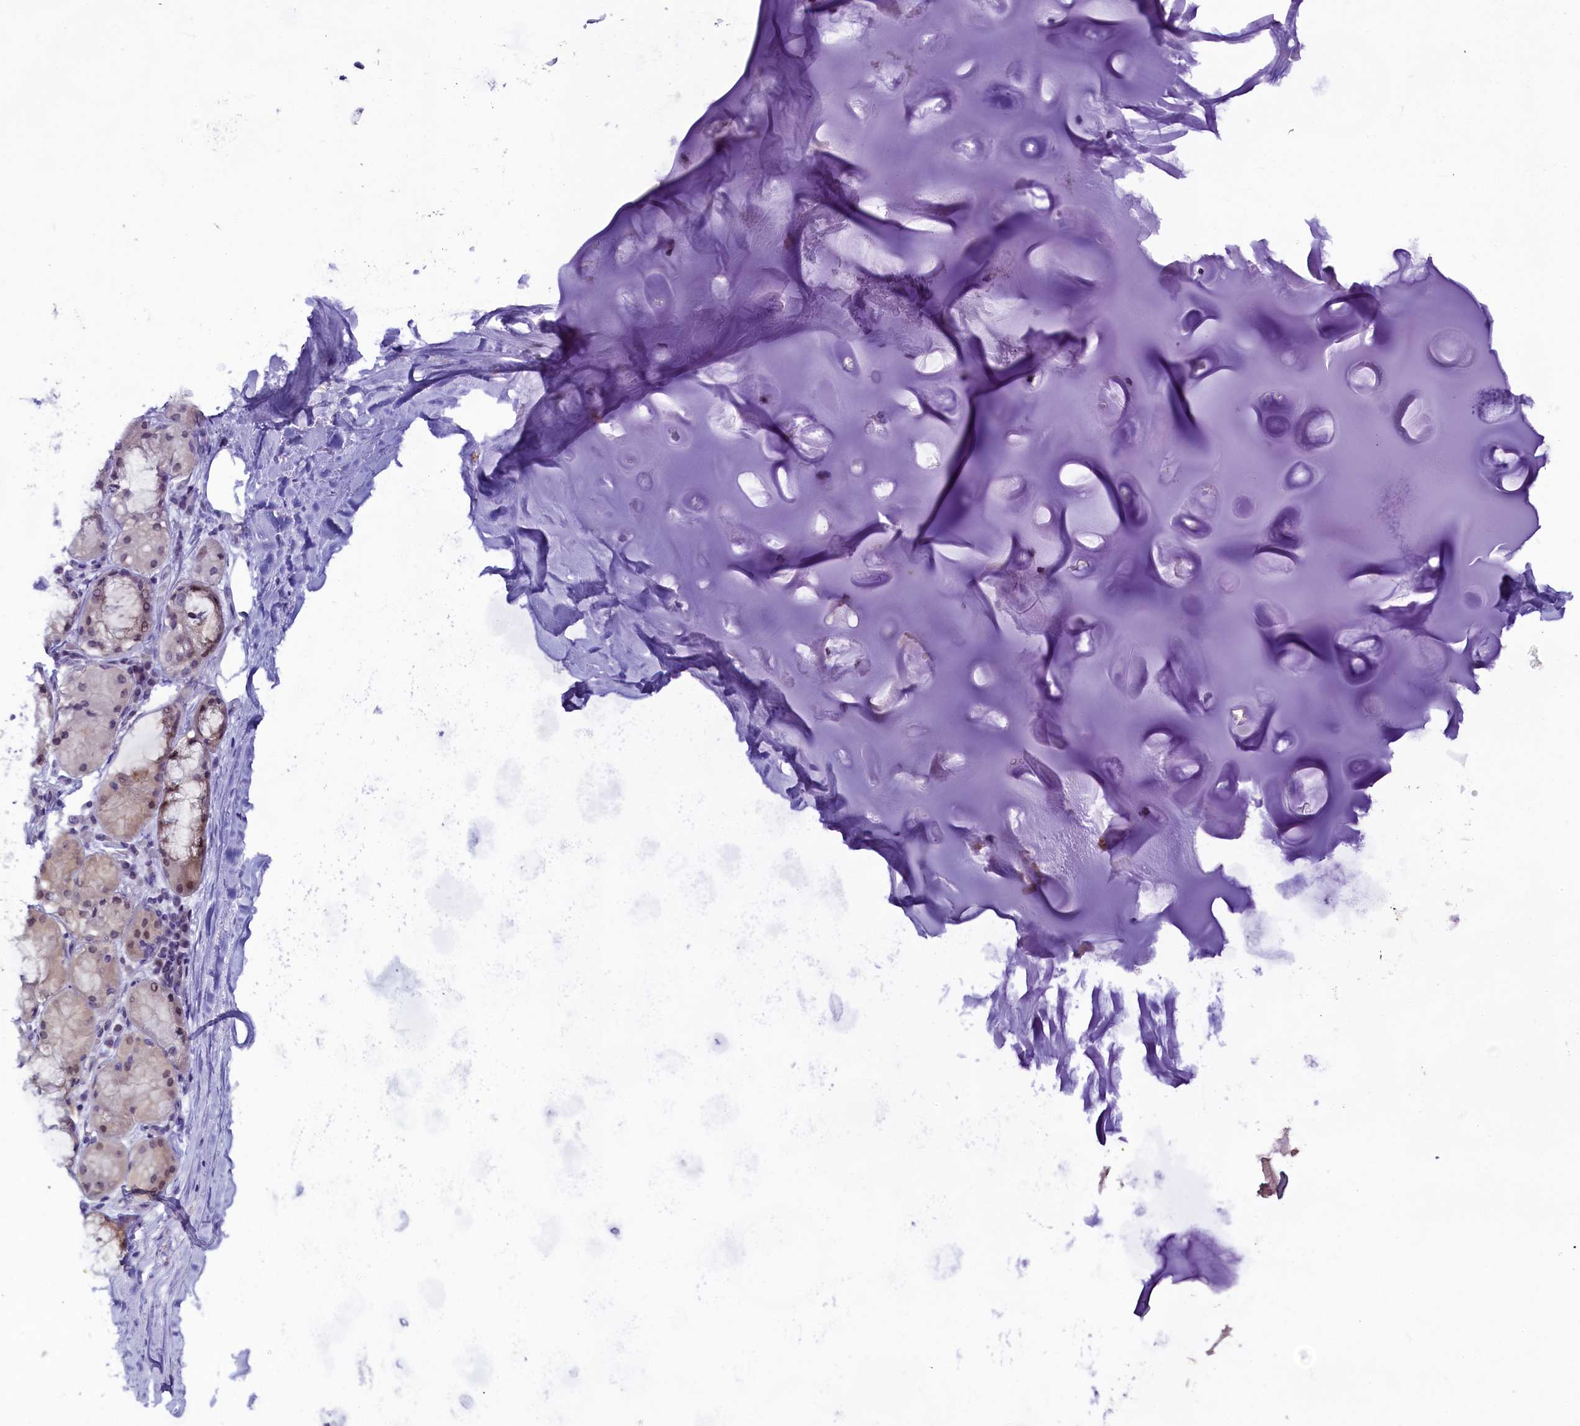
{"staining": {"intensity": "negative", "quantity": "none", "location": "none"}, "tissue": "adipose tissue", "cell_type": "Adipocytes", "image_type": "normal", "snomed": [{"axis": "morphology", "description": "Normal tissue, NOS"}, {"axis": "topography", "description": "Lymph node"}, {"axis": "topography", "description": "Cartilage tissue"}, {"axis": "topography", "description": "Bronchus"}], "caption": "DAB (3,3'-diaminobenzidine) immunohistochemical staining of normal adipose tissue displays no significant positivity in adipocytes.", "gene": "CCDC106", "patient": {"sex": "male", "age": 63}}